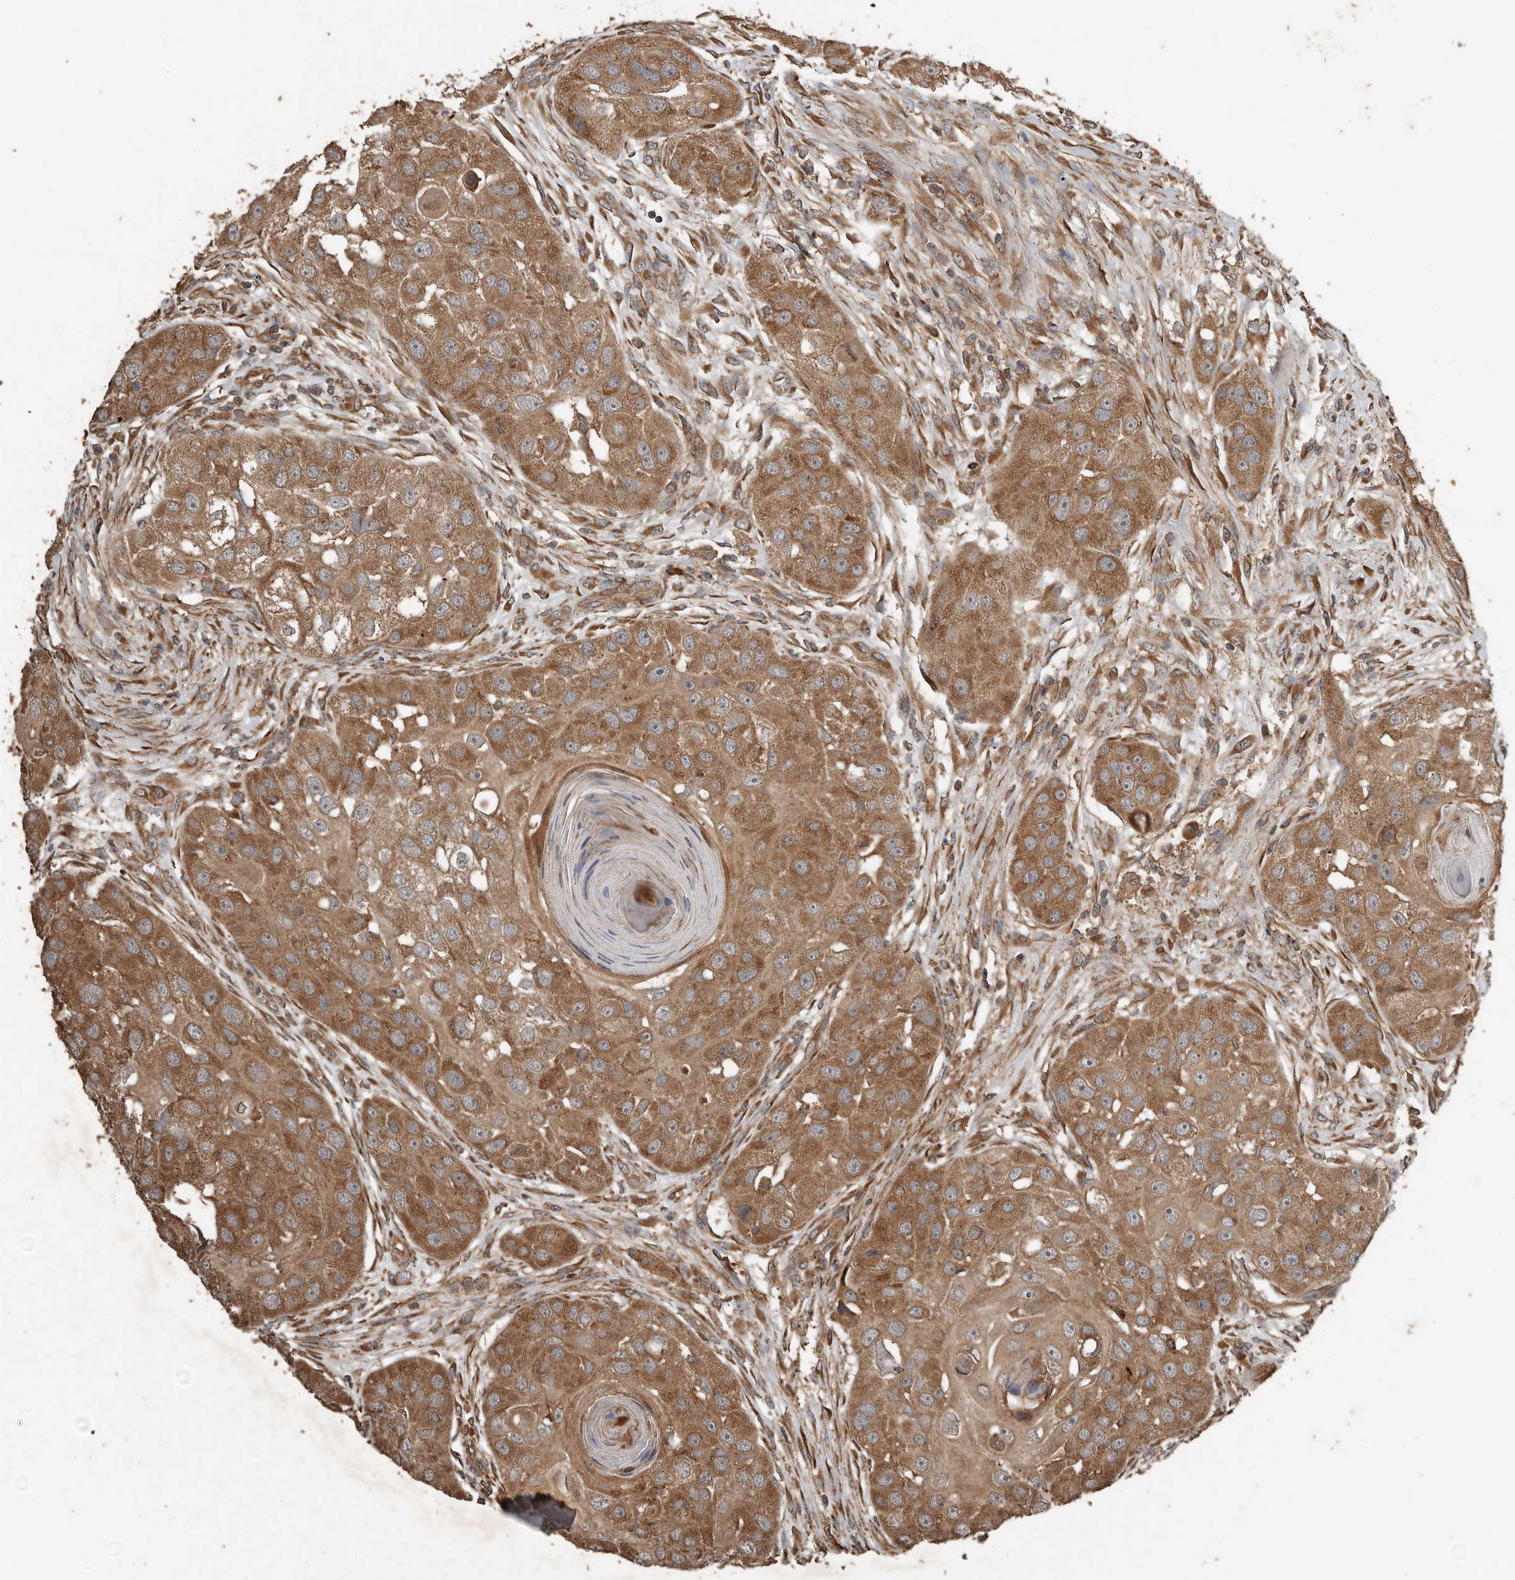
{"staining": {"intensity": "moderate", "quantity": ">75%", "location": "cytoplasmic/membranous"}, "tissue": "head and neck cancer", "cell_type": "Tumor cells", "image_type": "cancer", "snomed": [{"axis": "morphology", "description": "Normal tissue, NOS"}, {"axis": "morphology", "description": "Squamous cell carcinoma, NOS"}, {"axis": "topography", "description": "Skeletal muscle"}, {"axis": "topography", "description": "Head-Neck"}], "caption": "Immunohistochemical staining of human head and neck cancer (squamous cell carcinoma) exhibits medium levels of moderate cytoplasmic/membranous staining in approximately >75% of tumor cells. (brown staining indicates protein expression, while blue staining denotes nuclei).", "gene": "RNF207", "patient": {"sex": "male", "age": 51}}